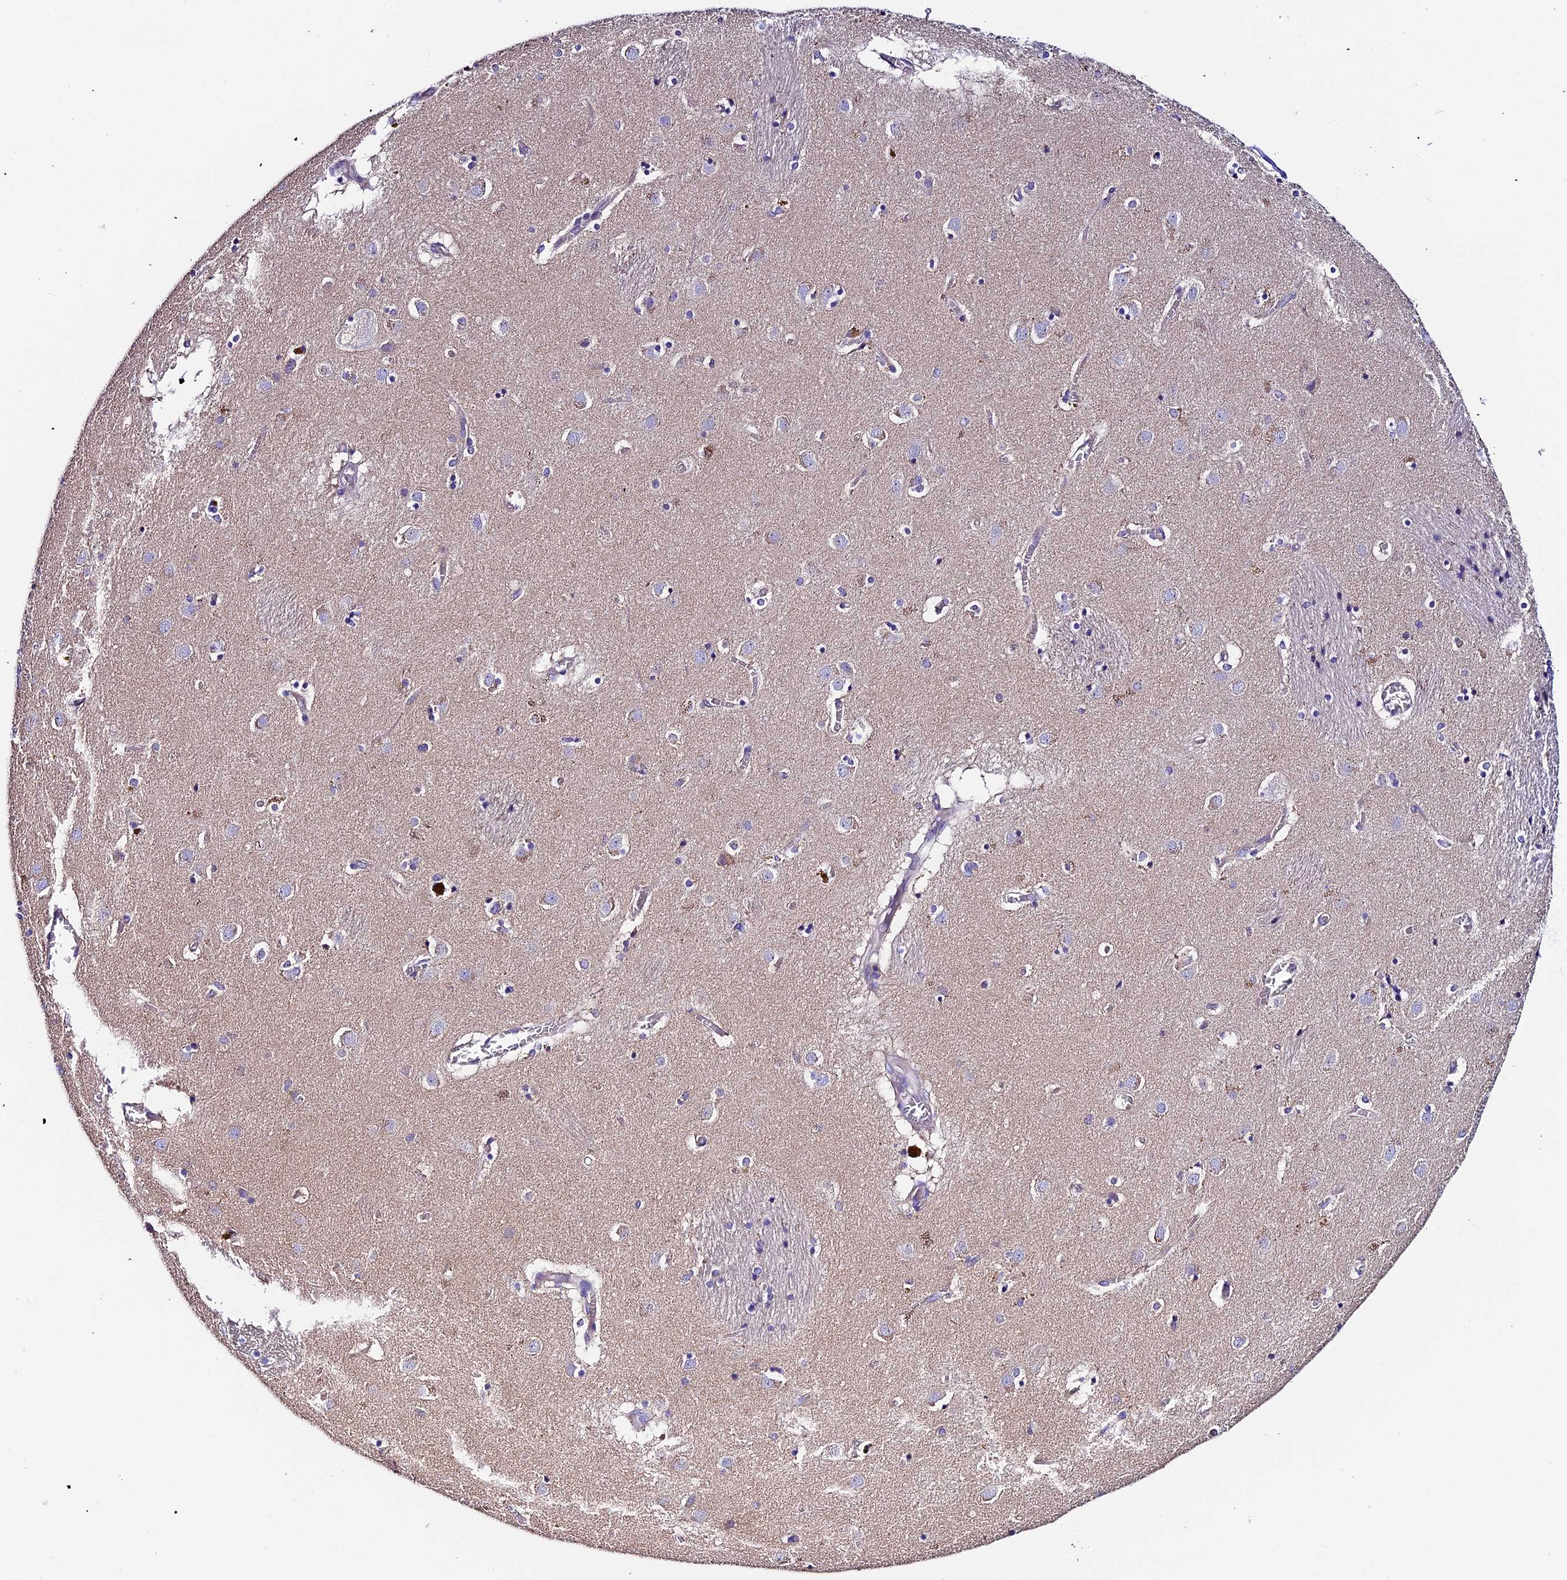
{"staining": {"intensity": "moderate", "quantity": "<25%", "location": "cytoplasmic/membranous"}, "tissue": "caudate", "cell_type": "Glial cells", "image_type": "normal", "snomed": [{"axis": "morphology", "description": "Normal tissue, NOS"}, {"axis": "topography", "description": "Lateral ventricle wall"}], "caption": "This photomicrograph reveals immunohistochemistry (IHC) staining of benign caudate, with low moderate cytoplasmic/membranous staining in approximately <25% of glial cells.", "gene": "COMTD1", "patient": {"sex": "male", "age": 70}}